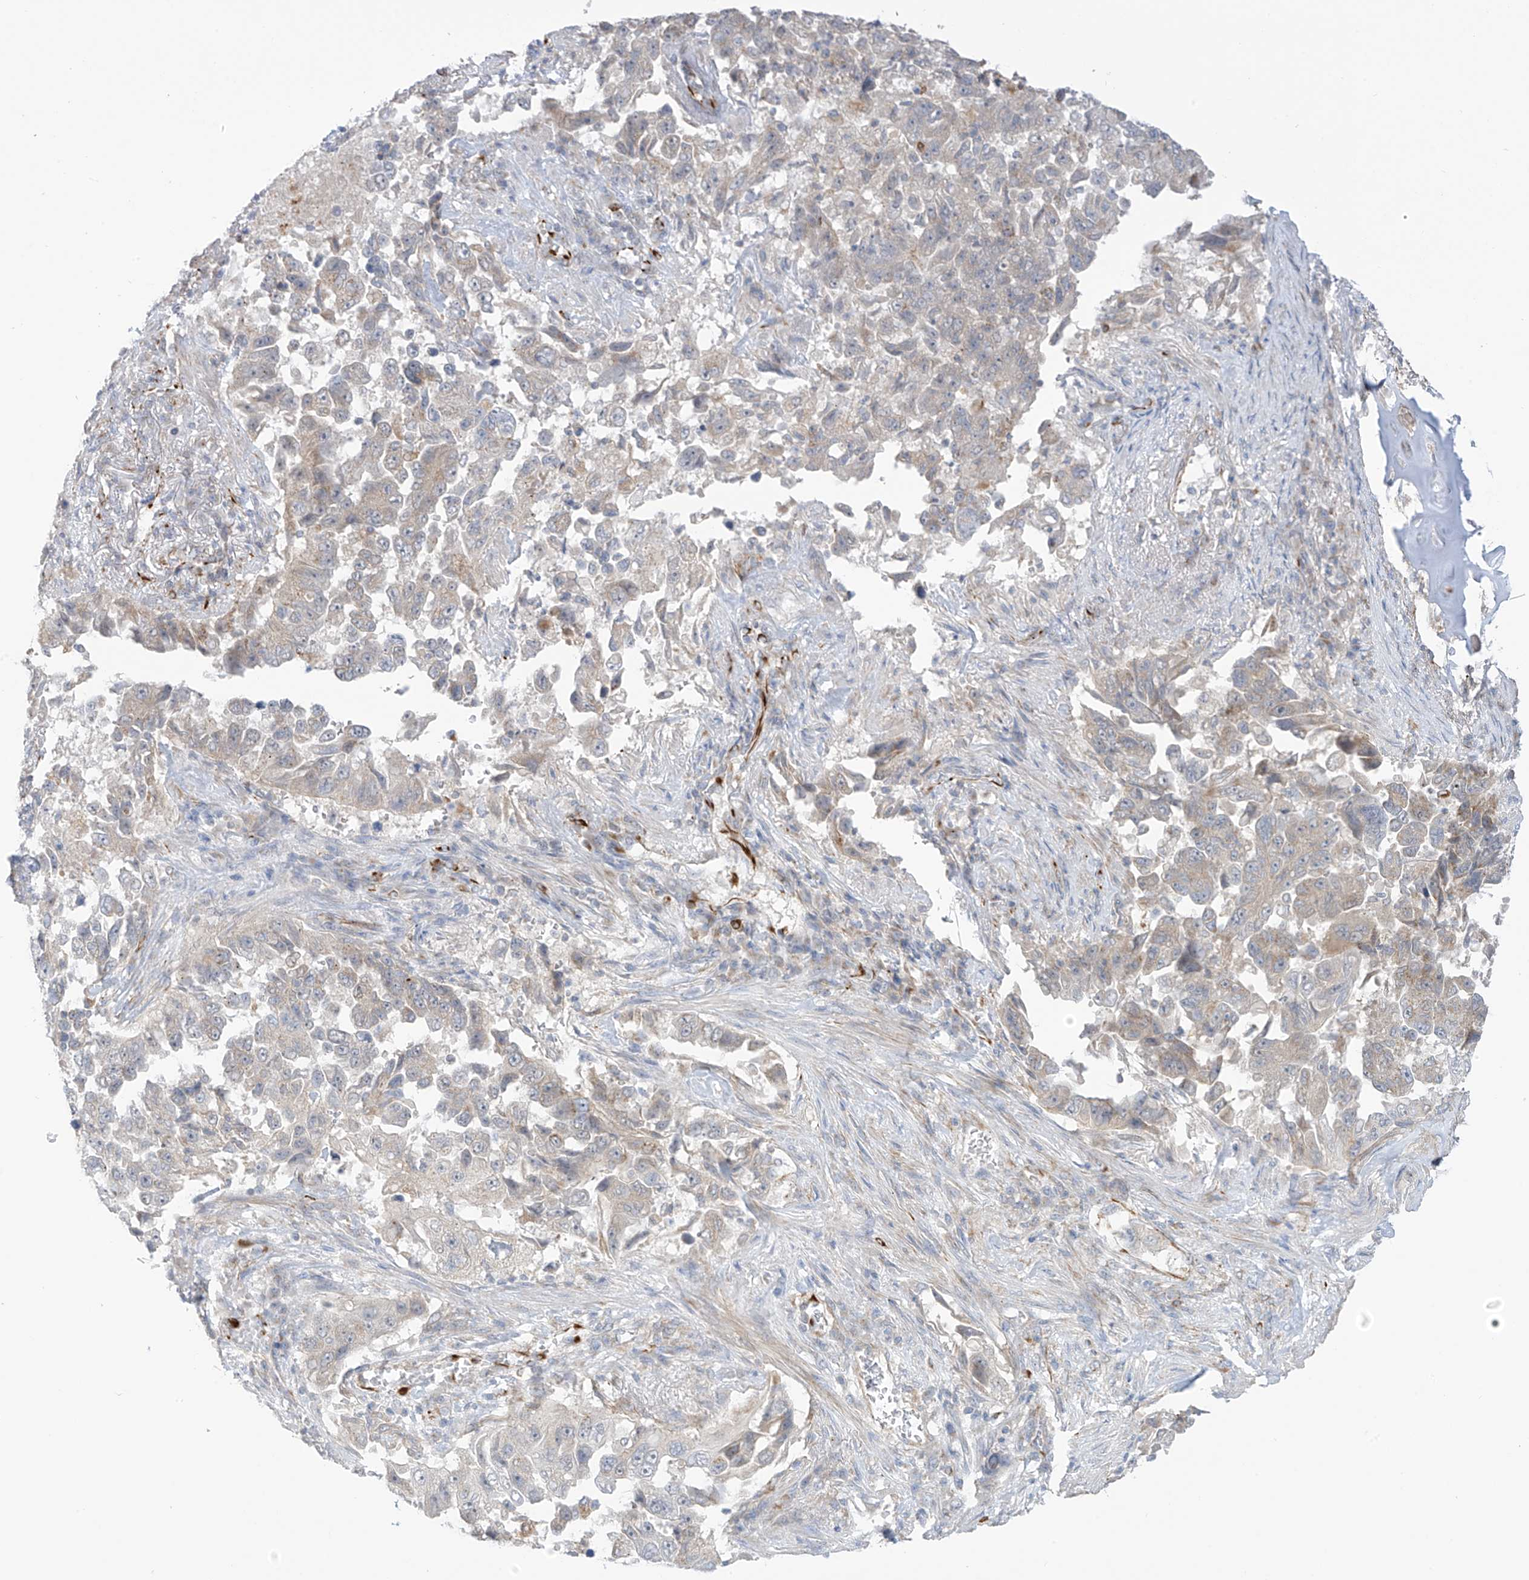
{"staining": {"intensity": "weak", "quantity": "<25%", "location": "cytoplasmic/membranous"}, "tissue": "lung cancer", "cell_type": "Tumor cells", "image_type": "cancer", "snomed": [{"axis": "morphology", "description": "Adenocarcinoma, NOS"}, {"axis": "topography", "description": "Lung"}], "caption": "Micrograph shows no significant protein positivity in tumor cells of lung cancer.", "gene": "HS6ST2", "patient": {"sex": "female", "age": 51}}